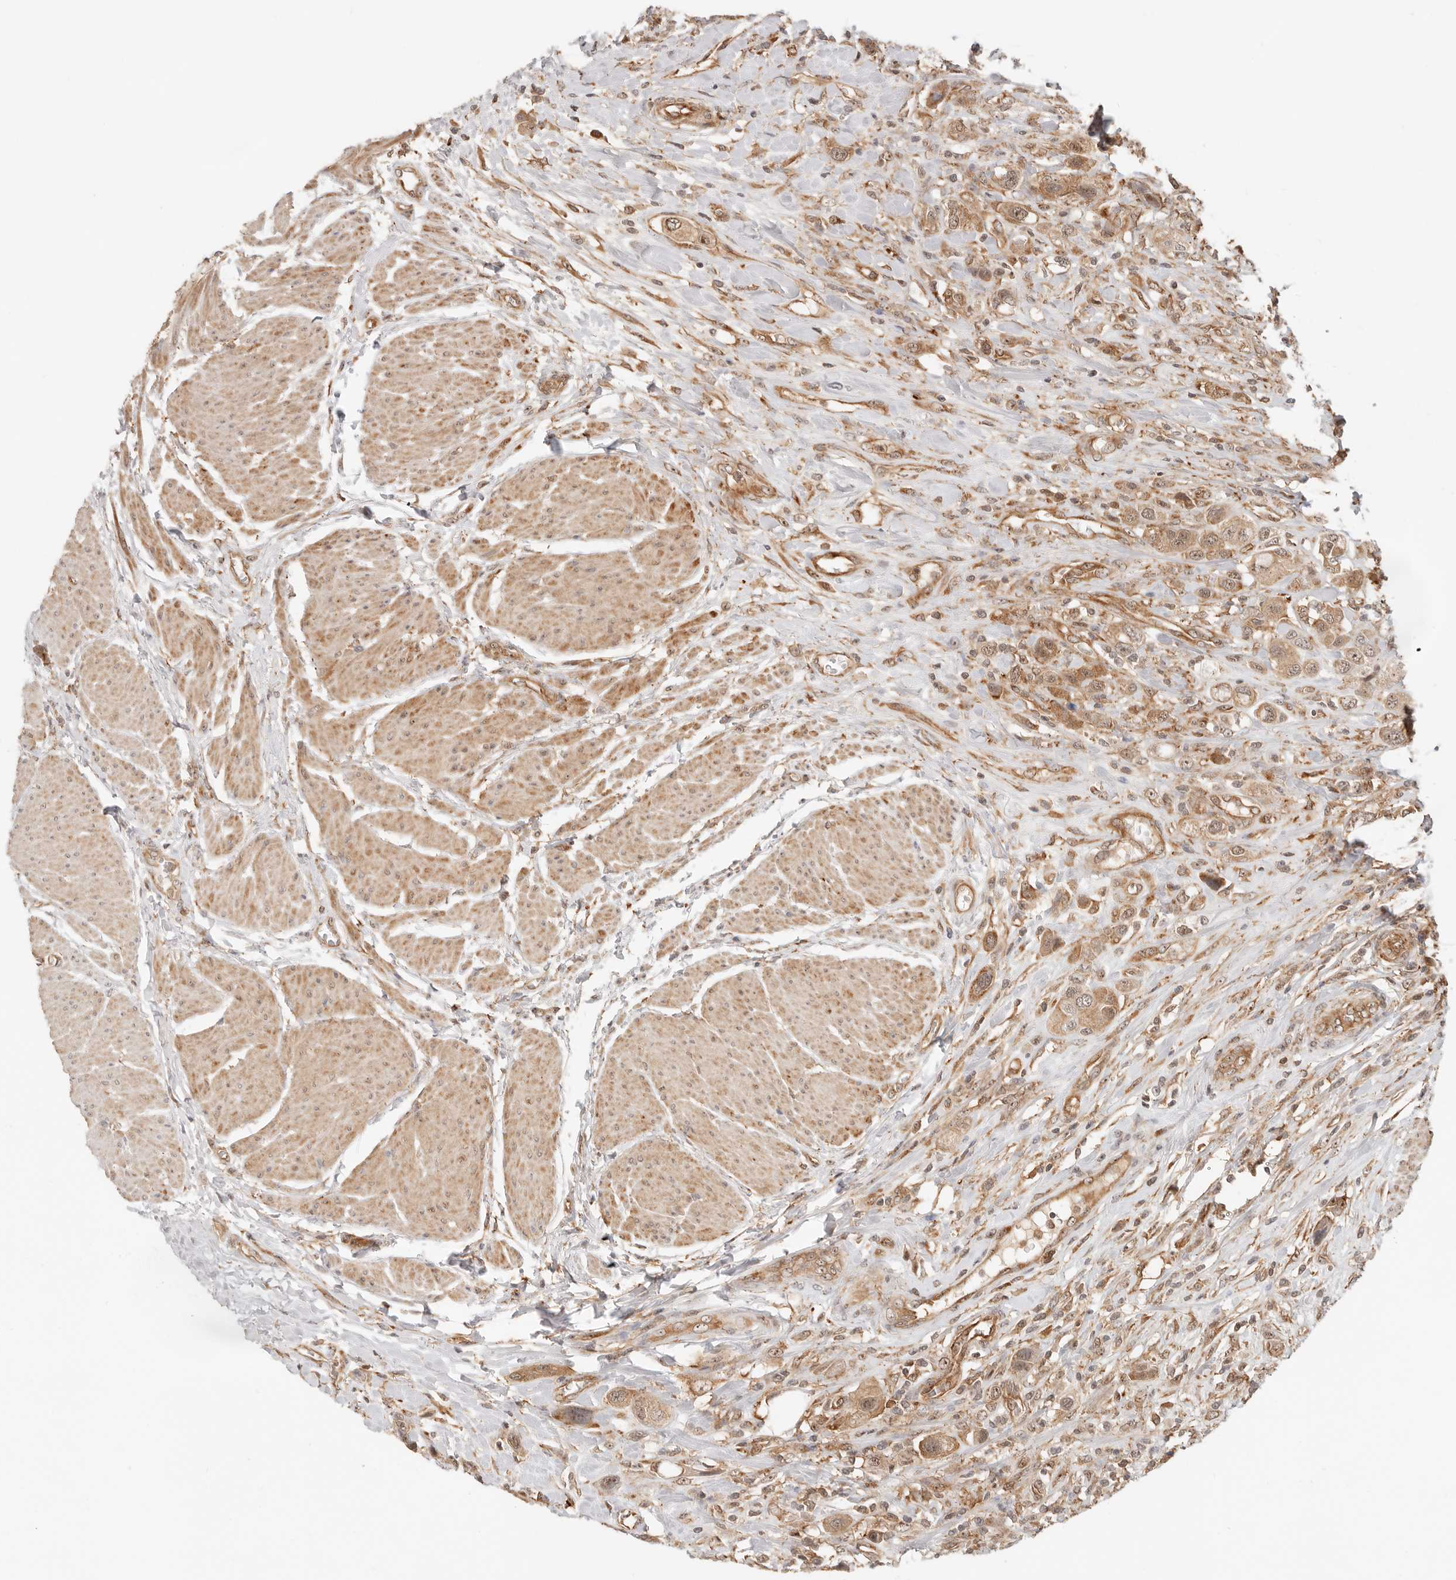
{"staining": {"intensity": "moderate", "quantity": ">75%", "location": "cytoplasmic/membranous,nuclear"}, "tissue": "urothelial cancer", "cell_type": "Tumor cells", "image_type": "cancer", "snomed": [{"axis": "morphology", "description": "Urothelial carcinoma, High grade"}, {"axis": "topography", "description": "Urinary bladder"}], "caption": "Protein staining reveals moderate cytoplasmic/membranous and nuclear expression in about >75% of tumor cells in urothelial cancer. (IHC, brightfield microscopy, high magnification).", "gene": "HEXD", "patient": {"sex": "male", "age": 50}}